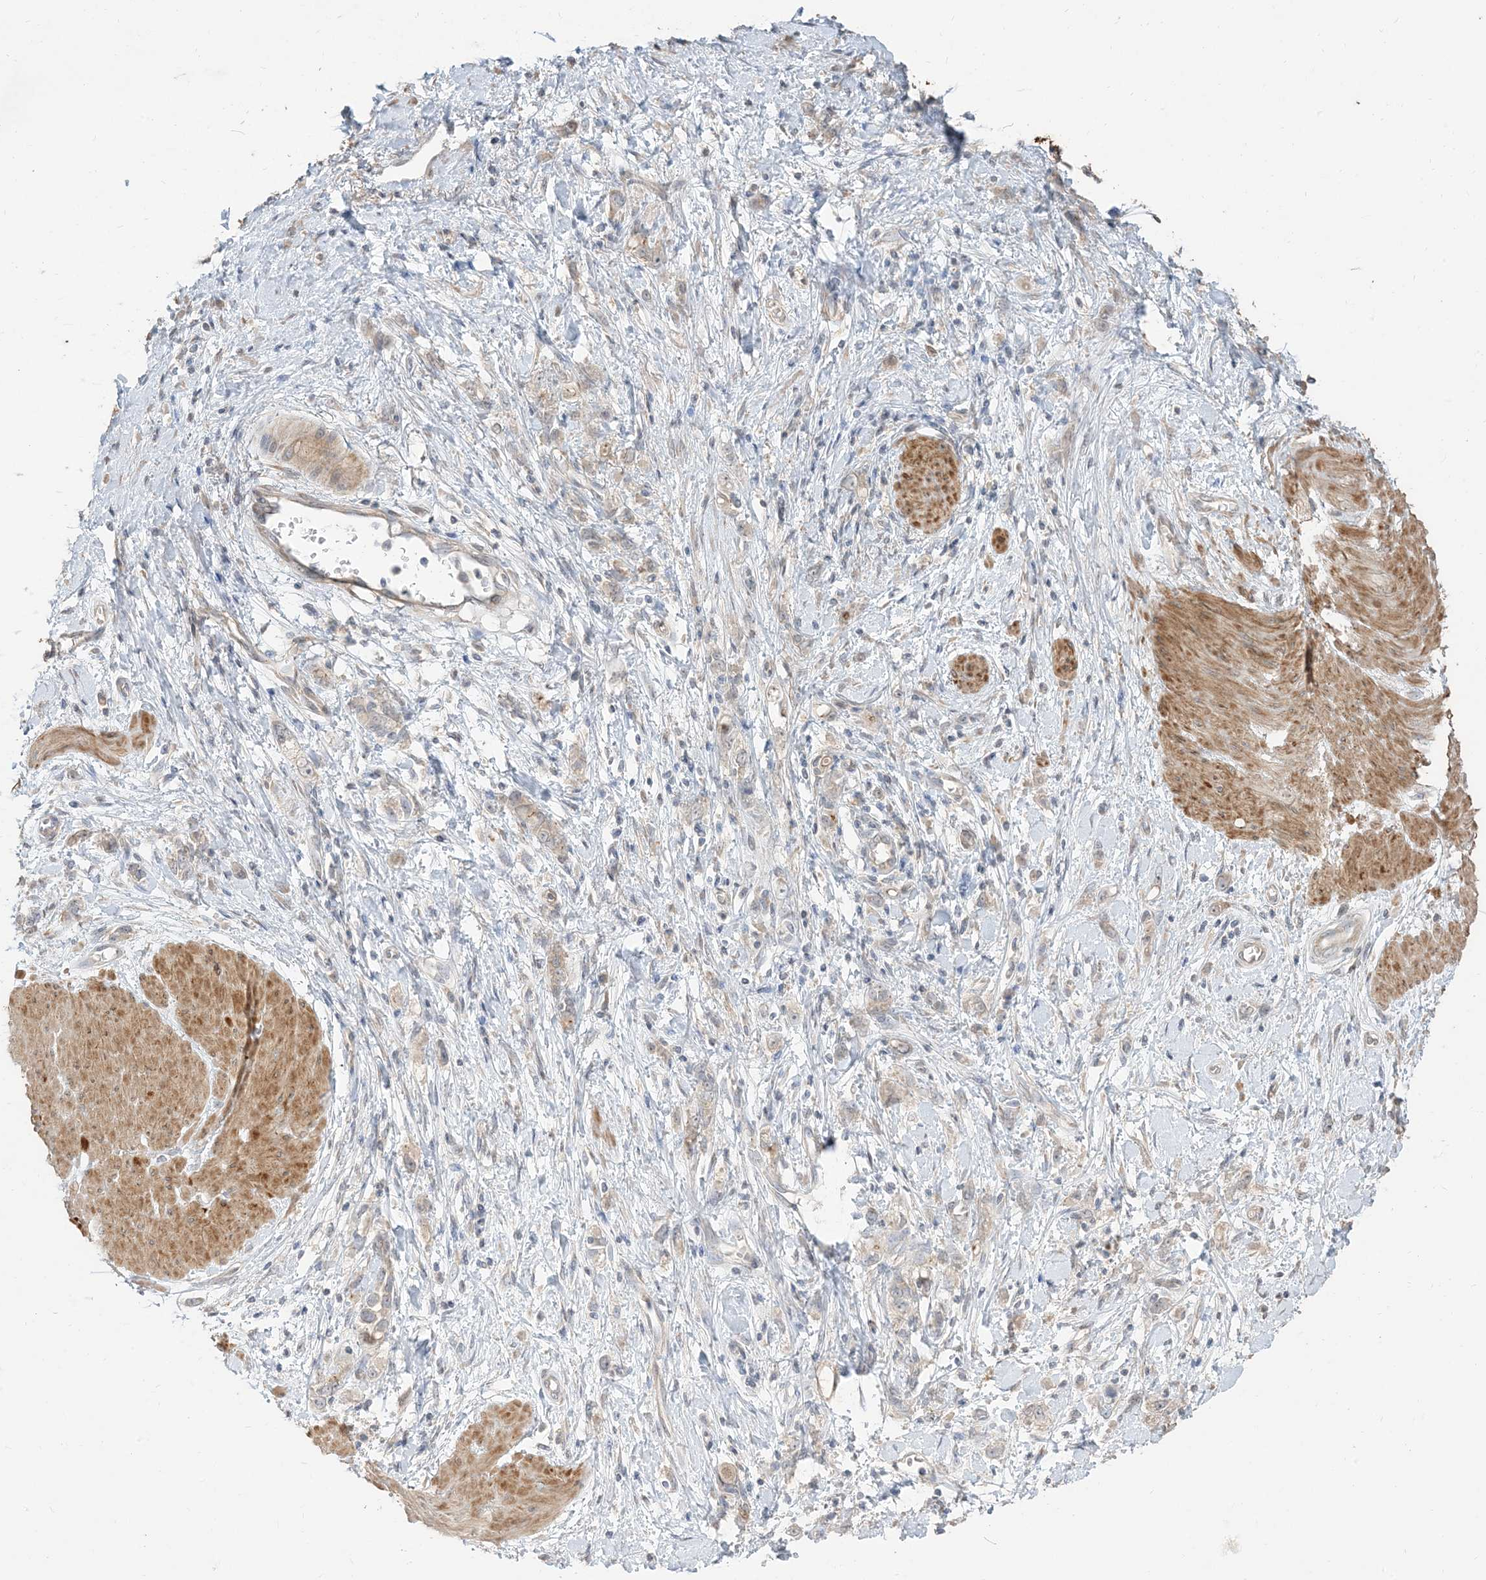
{"staining": {"intensity": "negative", "quantity": "none", "location": "none"}, "tissue": "stomach cancer", "cell_type": "Tumor cells", "image_type": "cancer", "snomed": [{"axis": "morphology", "description": "Adenocarcinoma, NOS"}, {"axis": "topography", "description": "Stomach"}], "caption": "Tumor cells are negative for brown protein staining in stomach cancer.", "gene": "RNF175", "patient": {"sex": "female", "age": 76}}